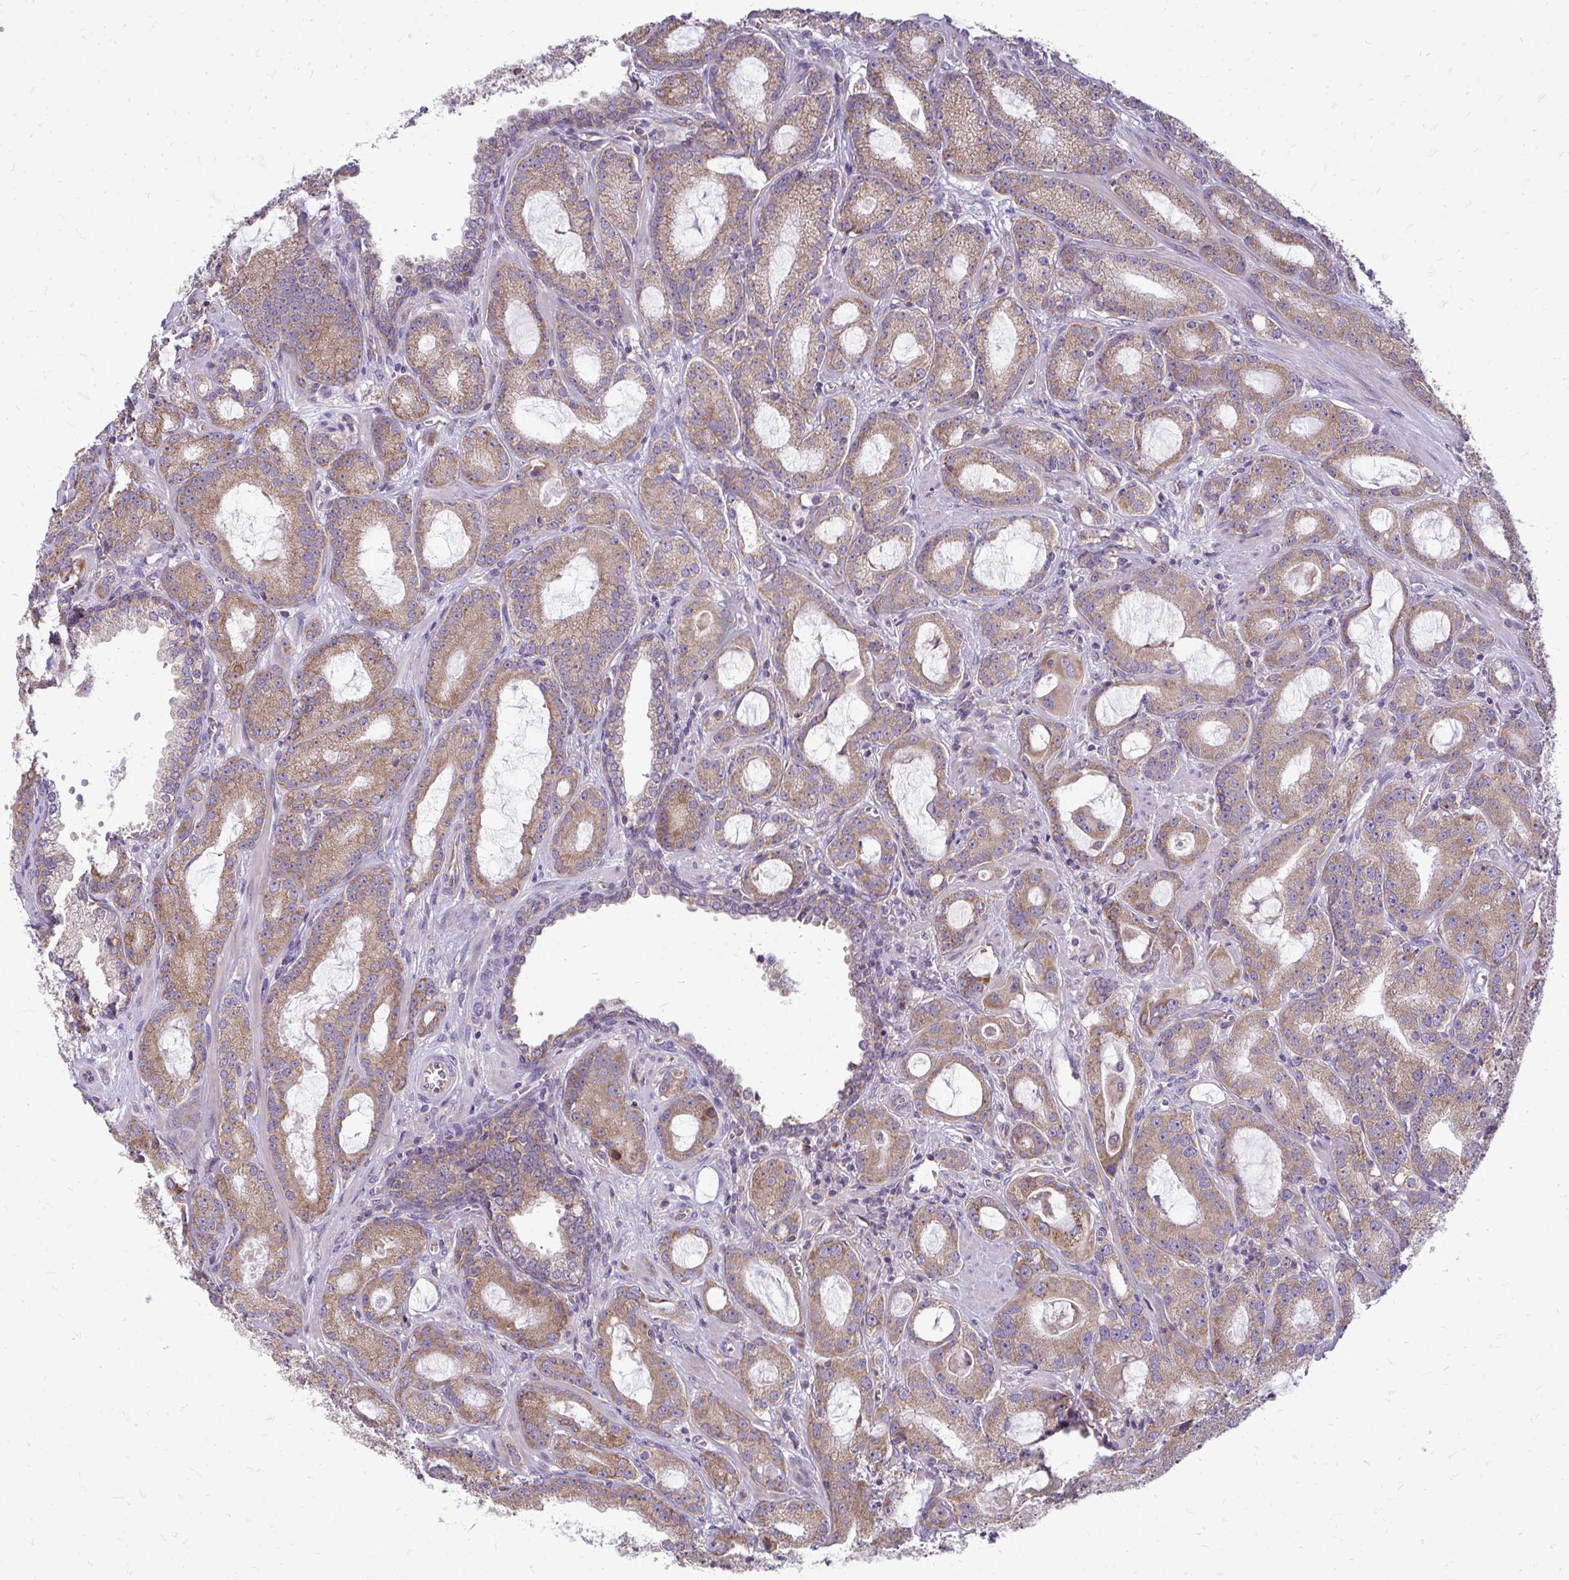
{"staining": {"intensity": "moderate", "quantity": ">75%", "location": "cytoplasmic/membranous"}, "tissue": "prostate cancer", "cell_type": "Tumor cells", "image_type": "cancer", "snomed": [{"axis": "morphology", "description": "Adenocarcinoma, High grade"}, {"axis": "topography", "description": "Prostate"}], "caption": "Immunohistochemistry photomicrograph of neoplastic tissue: human prostate adenocarcinoma (high-grade) stained using immunohistochemistry reveals medium levels of moderate protein expression localized specifically in the cytoplasmic/membranous of tumor cells, appearing as a cytoplasmic/membranous brown color.", "gene": "RPLP2", "patient": {"sex": "male", "age": 65}}